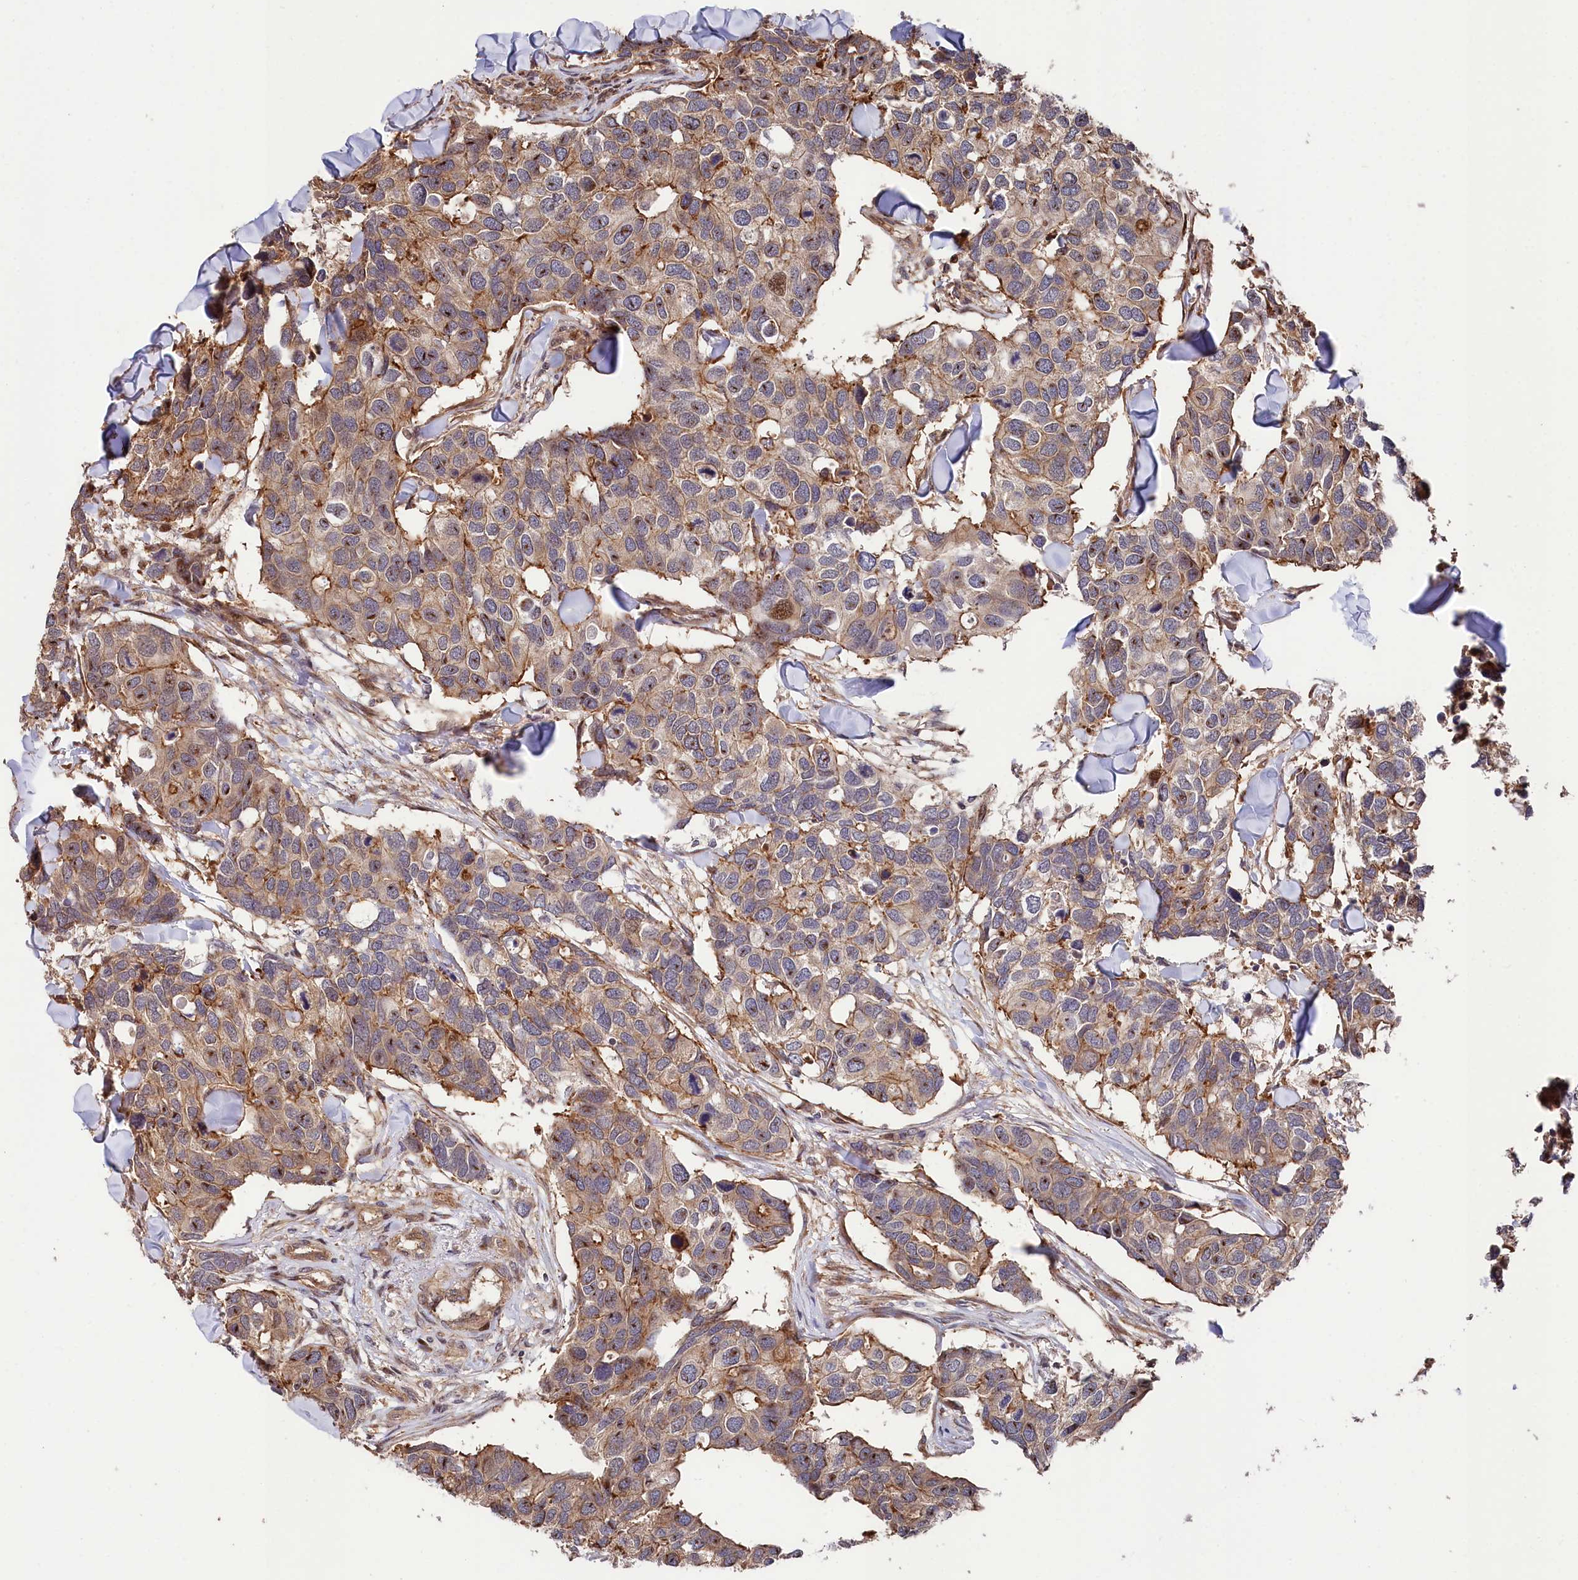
{"staining": {"intensity": "moderate", "quantity": "25%-75%", "location": "cytoplasmic/membranous"}, "tissue": "breast cancer", "cell_type": "Tumor cells", "image_type": "cancer", "snomed": [{"axis": "morphology", "description": "Duct carcinoma"}, {"axis": "topography", "description": "Breast"}], "caption": "A medium amount of moderate cytoplasmic/membranous expression is seen in approximately 25%-75% of tumor cells in breast cancer tissue.", "gene": "TNKS1BP1", "patient": {"sex": "female", "age": 83}}